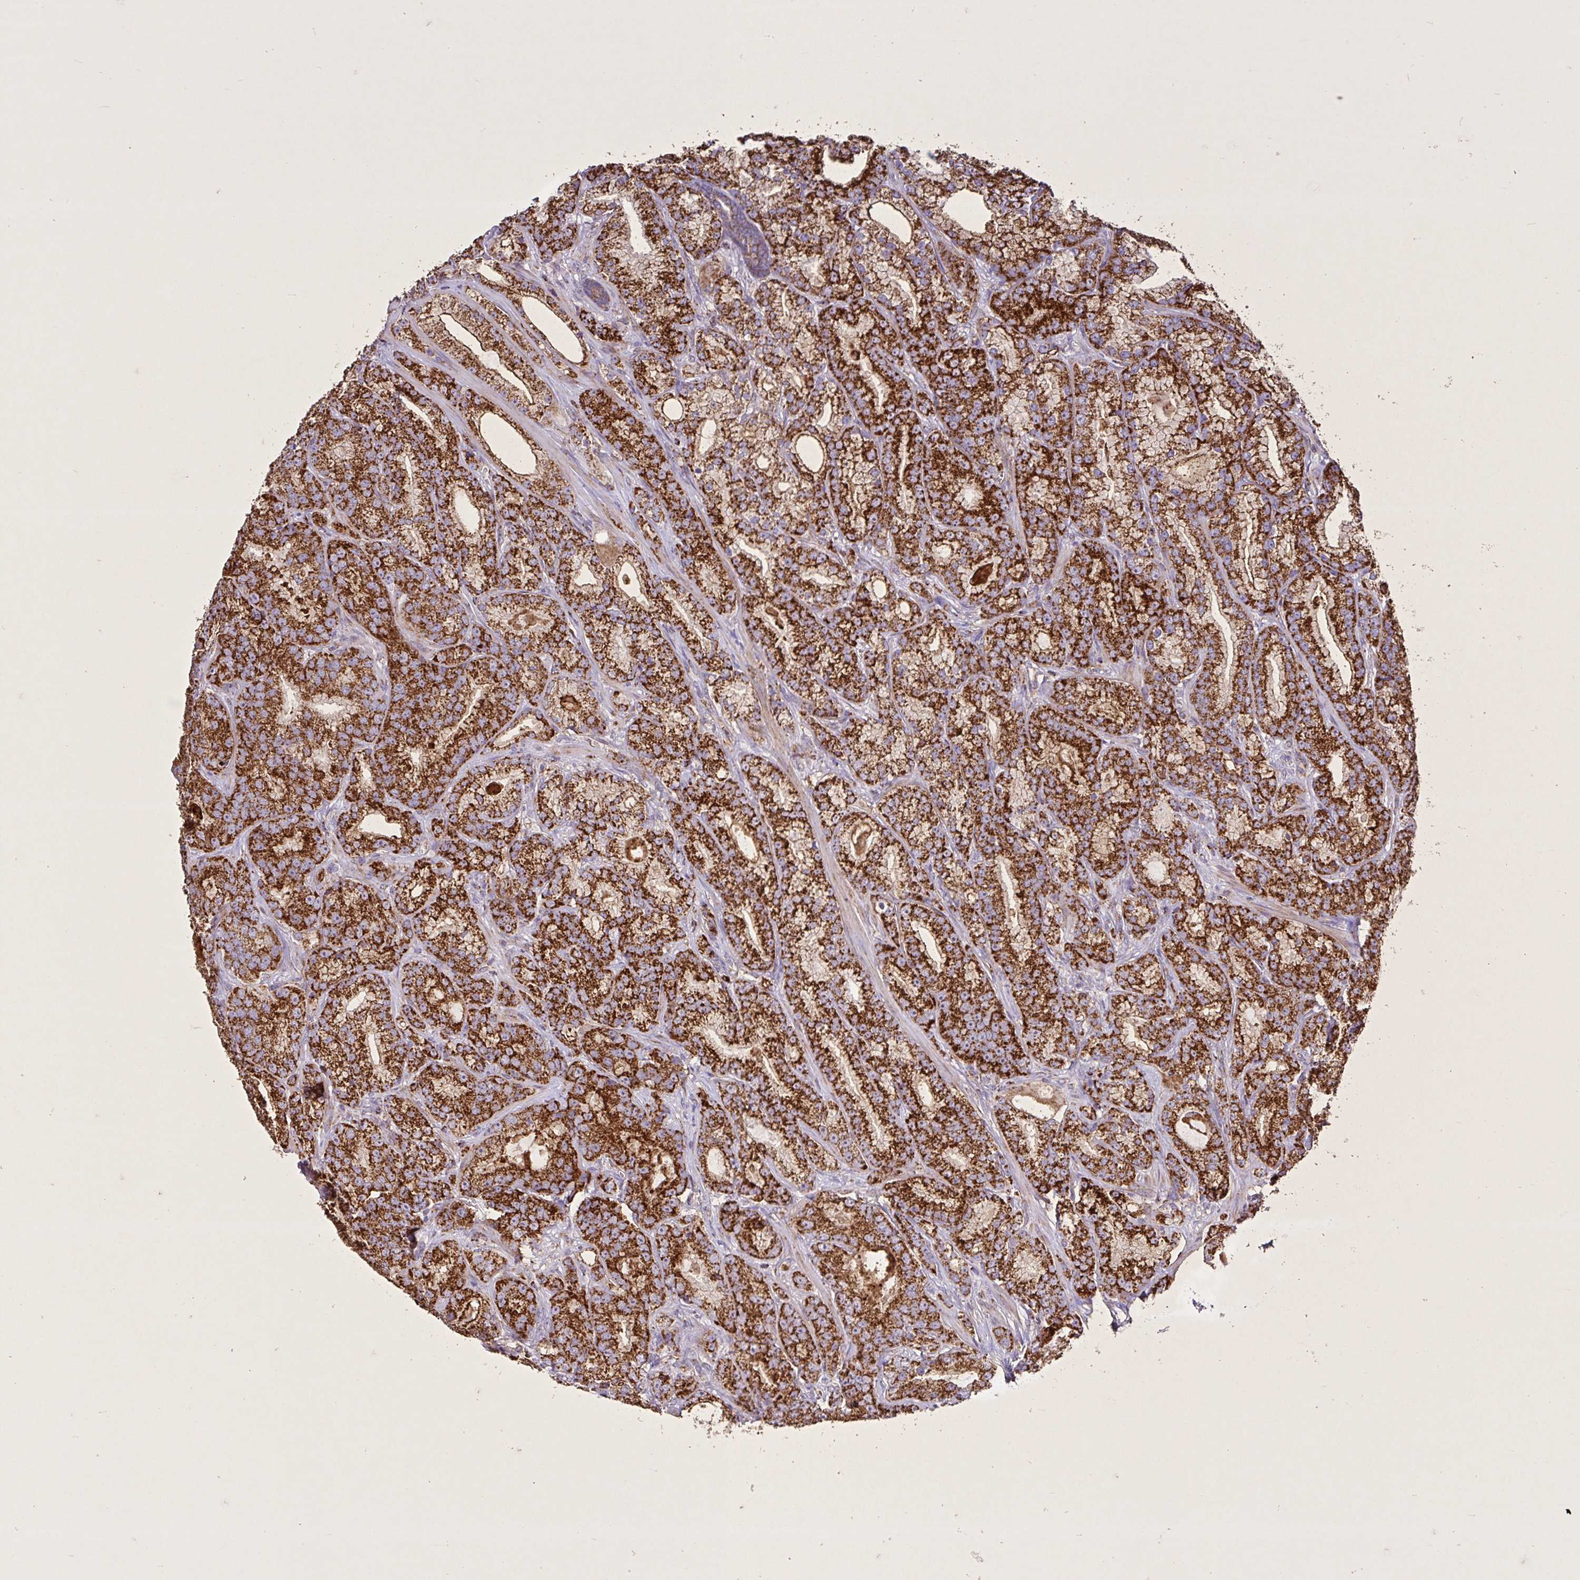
{"staining": {"intensity": "strong", "quantity": ">75%", "location": "cytoplasmic/membranous"}, "tissue": "prostate cancer", "cell_type": "Tumor cells", "image_type": "cancer", "snomed": [{"axis": "morphology", "description": "Adenocarcinoma, High grade"}, {"axis": "topography", "description": "Prostate"}], "caption": "Protein positivity by IHC demonstrates strong cytoplasmic/membranous staining in about >75% of tumor cells in prostate cancer (adenocarcinoma (high-grade)). (DAB = brown stain, brightfield microscopy at high magnification).", "gene": "AGK", "patient": {"sex": "male", "age": 65}}